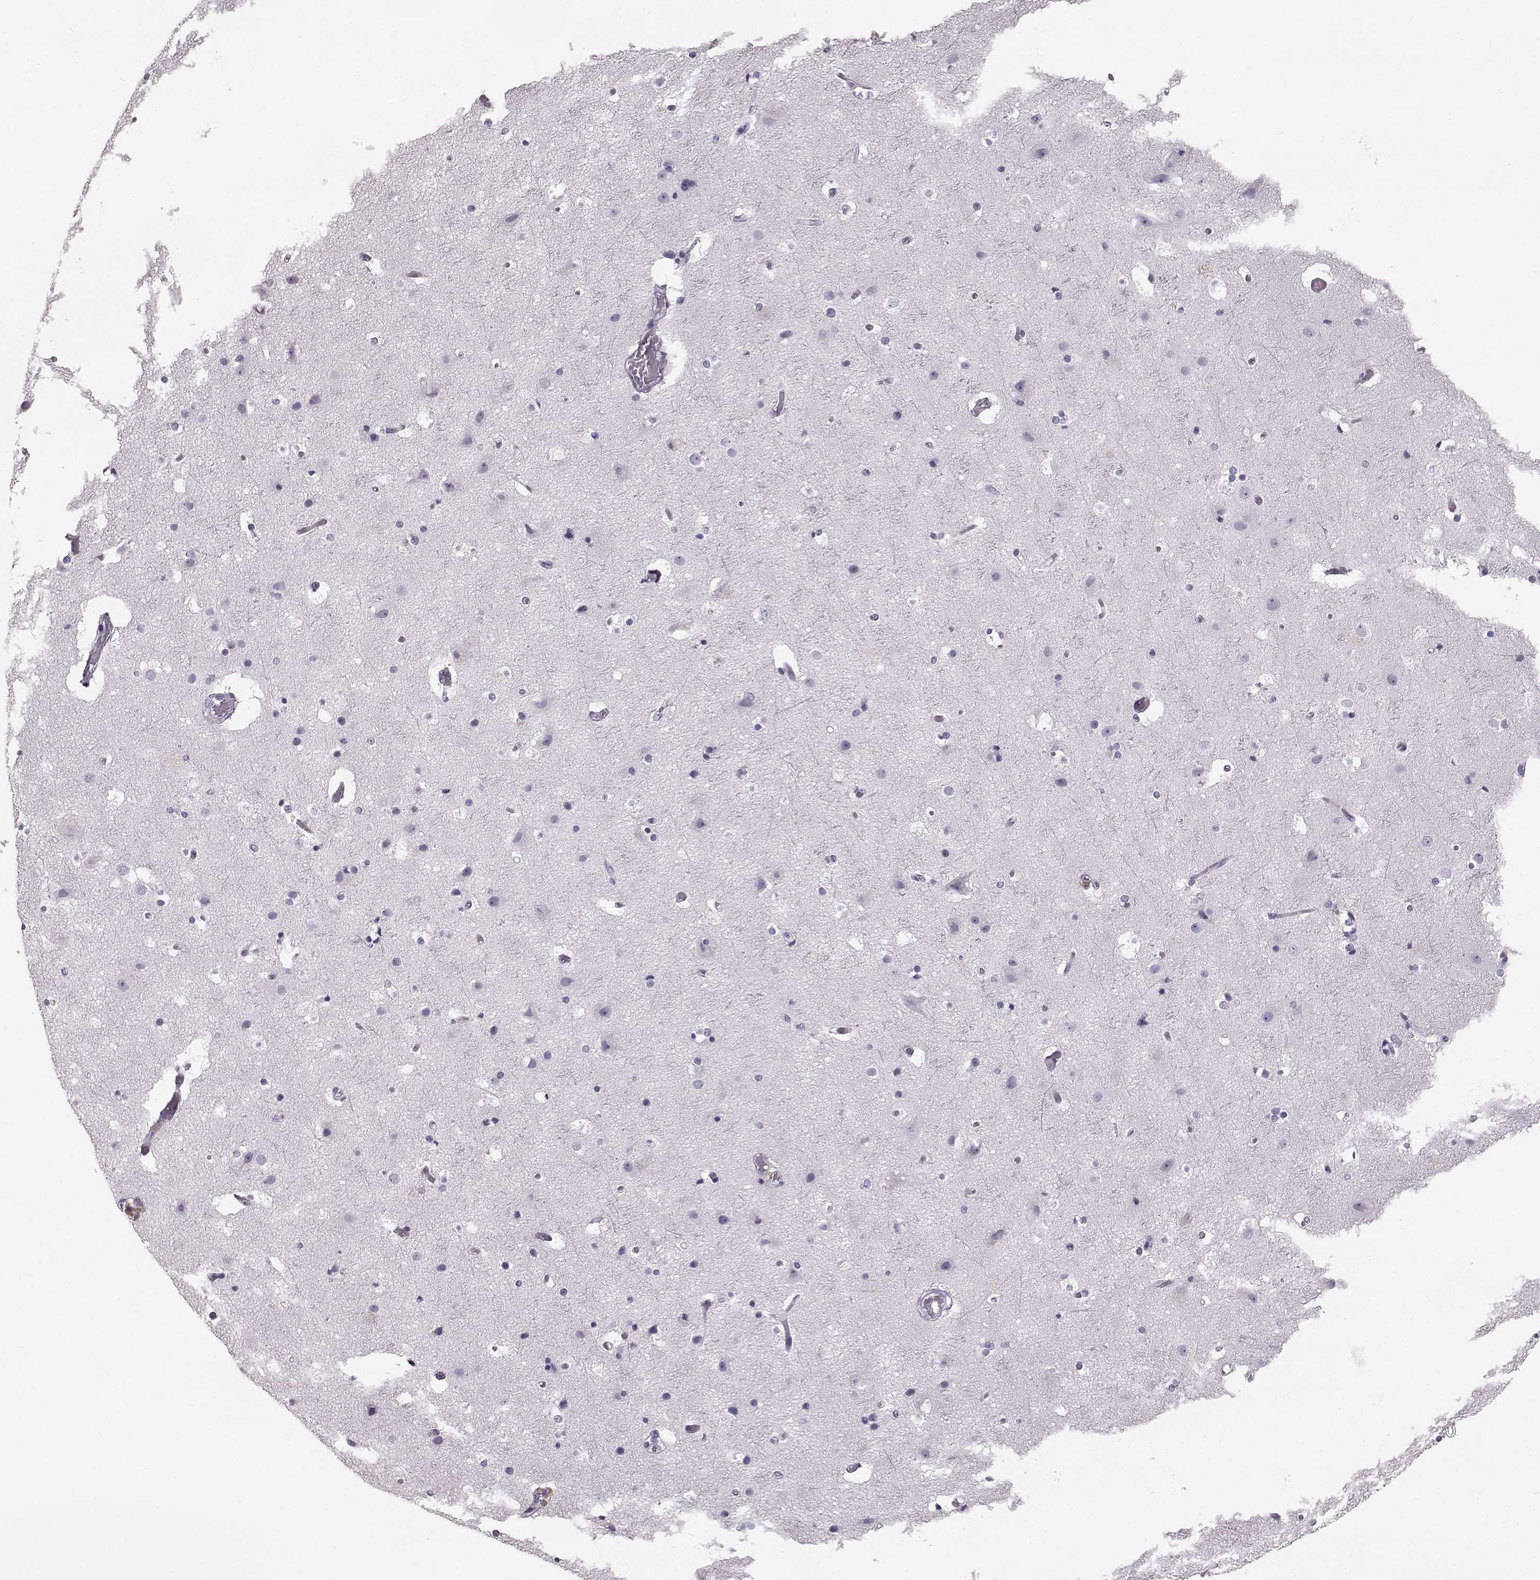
{"staining": {"intensity": "negative", "quantity": "none", "location": "none"}, "tissue": "cerebral cortex", "cell_type": "Endothelial cells", "image_type": "normal", "snomed": [{"axis": "morphology", "description": "Normal tissue, NOS"}, {"axis": "topography", "description": "Cerebral cortex"}], "caption": "Immunohistochemistry image of normal human cerebral cortex stained for a protein (brown), which demonstrates no positivity in endothelial cells.", "gene": "BFSP2", "patient": {"sex": "female", "age": 52}}